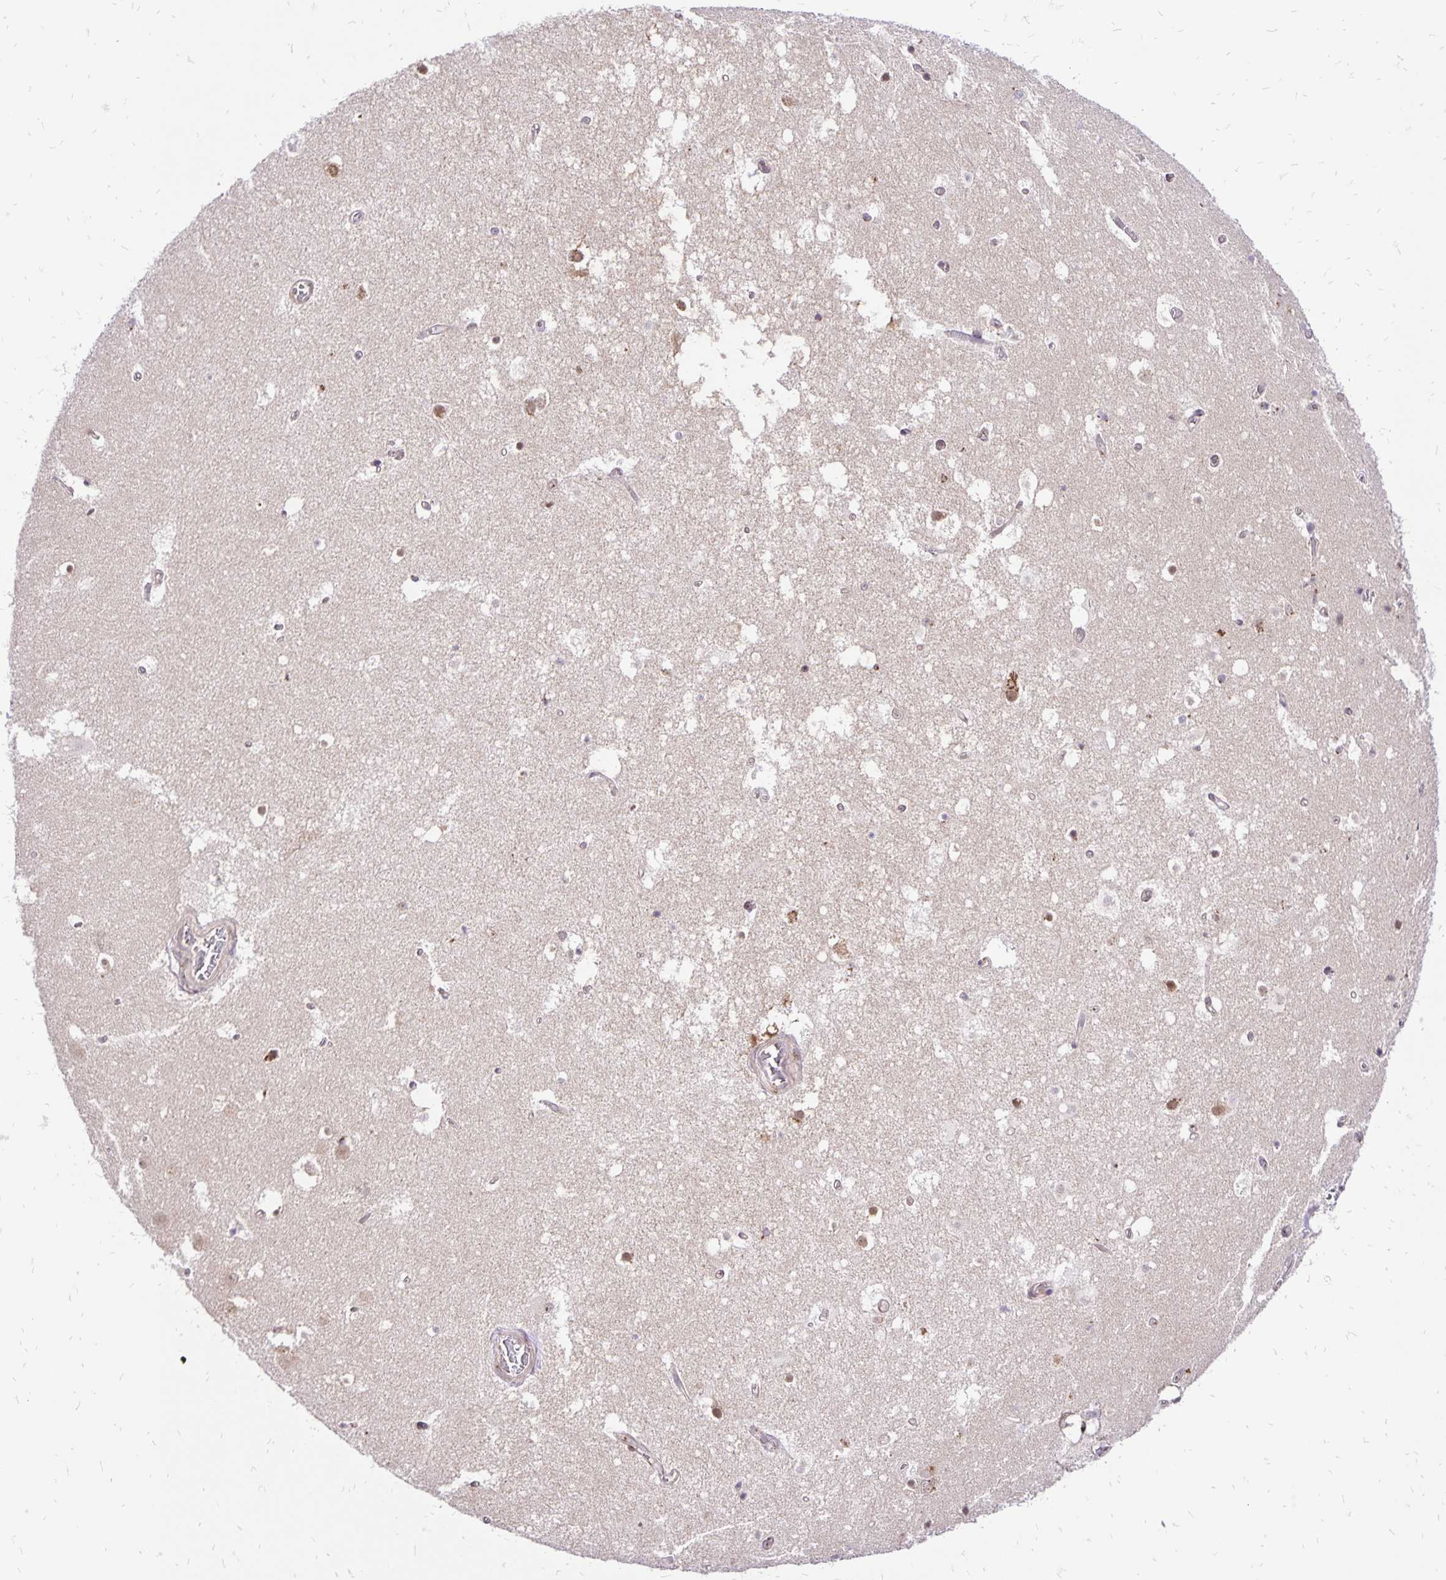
{"staining": {"intensity": "moderate", "quantity": "<25%", "location": "cytoplasmic/membranous,nuclear"}, "tissue": "hippocampus", "cell_type": "Glial cells", "image_type": "normal", "snomed": [{"axis": "morphology", "description": "Normal tissue, NOS"}, {"axis": "topography", "description": "Hippocampus"}], "caption": "Unremarkable hippocampus was stained to show a protein in brown. There is low levels of moderate cytoplasmic/membranous,nuclear staining in approximately <25% of glial cells.", "gene": "GOLGA5", "patient": {"sex": "female", "age": 52}}